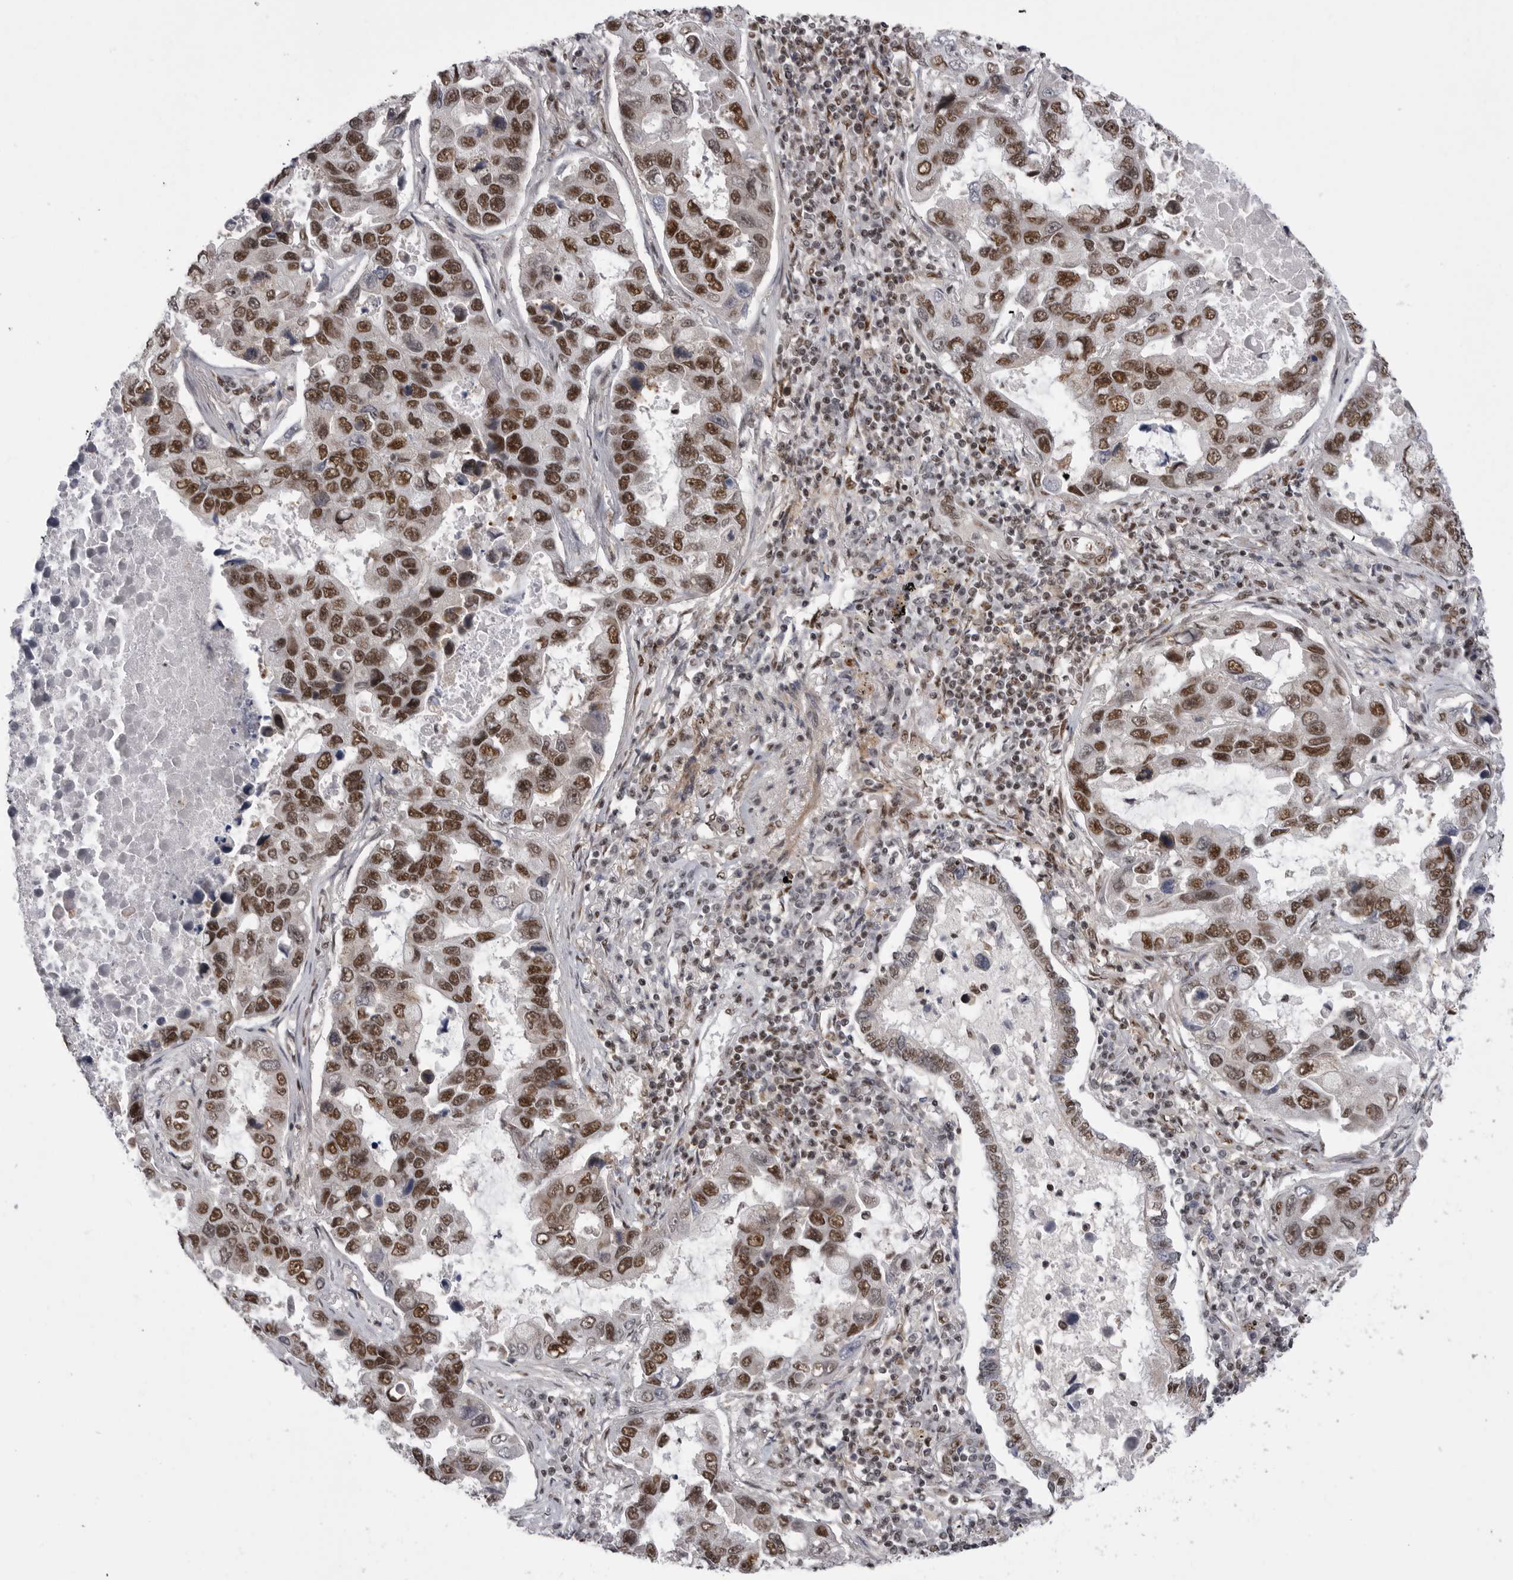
{"staining": {"intensity": "strong", "quantity": ">75%", "location": "nuclear"}, "tissue": "lung cancer", "cell_type": "Tumor cells", "image_type": "cancer", "snomed": [{"axis": "morphology", "description": "Adenocarcinoma, NOS"}, {"axis": "topography", "description": "Lung"}], "caption": "Strong nuclear protein positivity is appreciated in approximately >75% of tumor cells in lung adenocarcinoma.", "gene": "PPP1R8", "patient": {"sex": "male", "age": 64}}